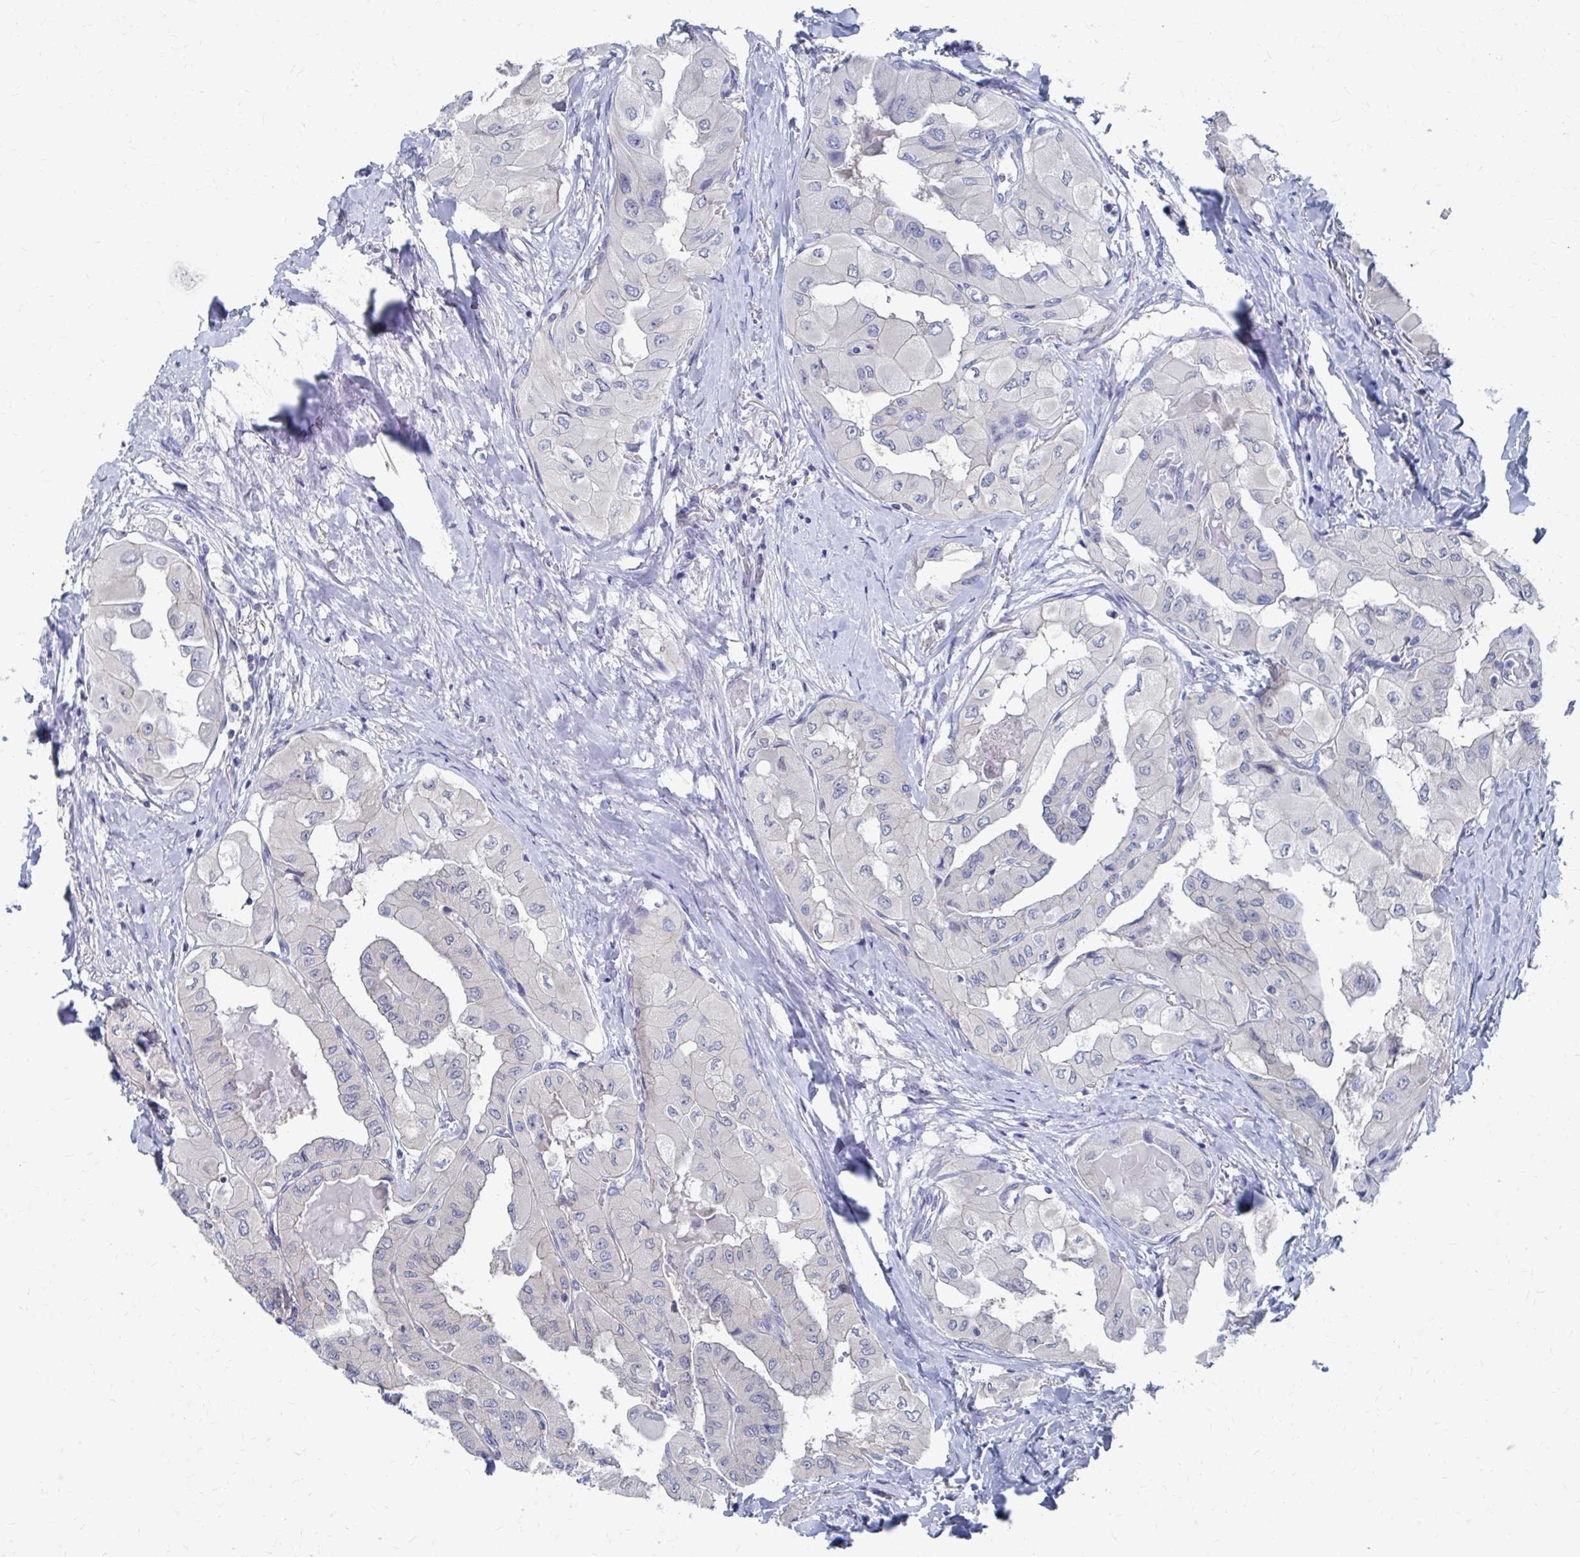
{"staining": {"intensity": "negative", "quantity": "none", "location": "none"}, "tissue": "thyroid cancer", "cell_type": "Tumor cells", "image_type": "cancer", "snomed": [{"axis": "morphology", "description": "Normal tissue, NOS"}, {"axis": "morphology", "description": "Papillary adenocarcinoma, NOS"}, {"axis": "topography", "description": "Thyroid gland"}], "caption": "IHC of human thyroid cancer displays no staining in tumor cells.", "gene": "PLEKHG7", "patient": {"sex": "female", "age": 59}}